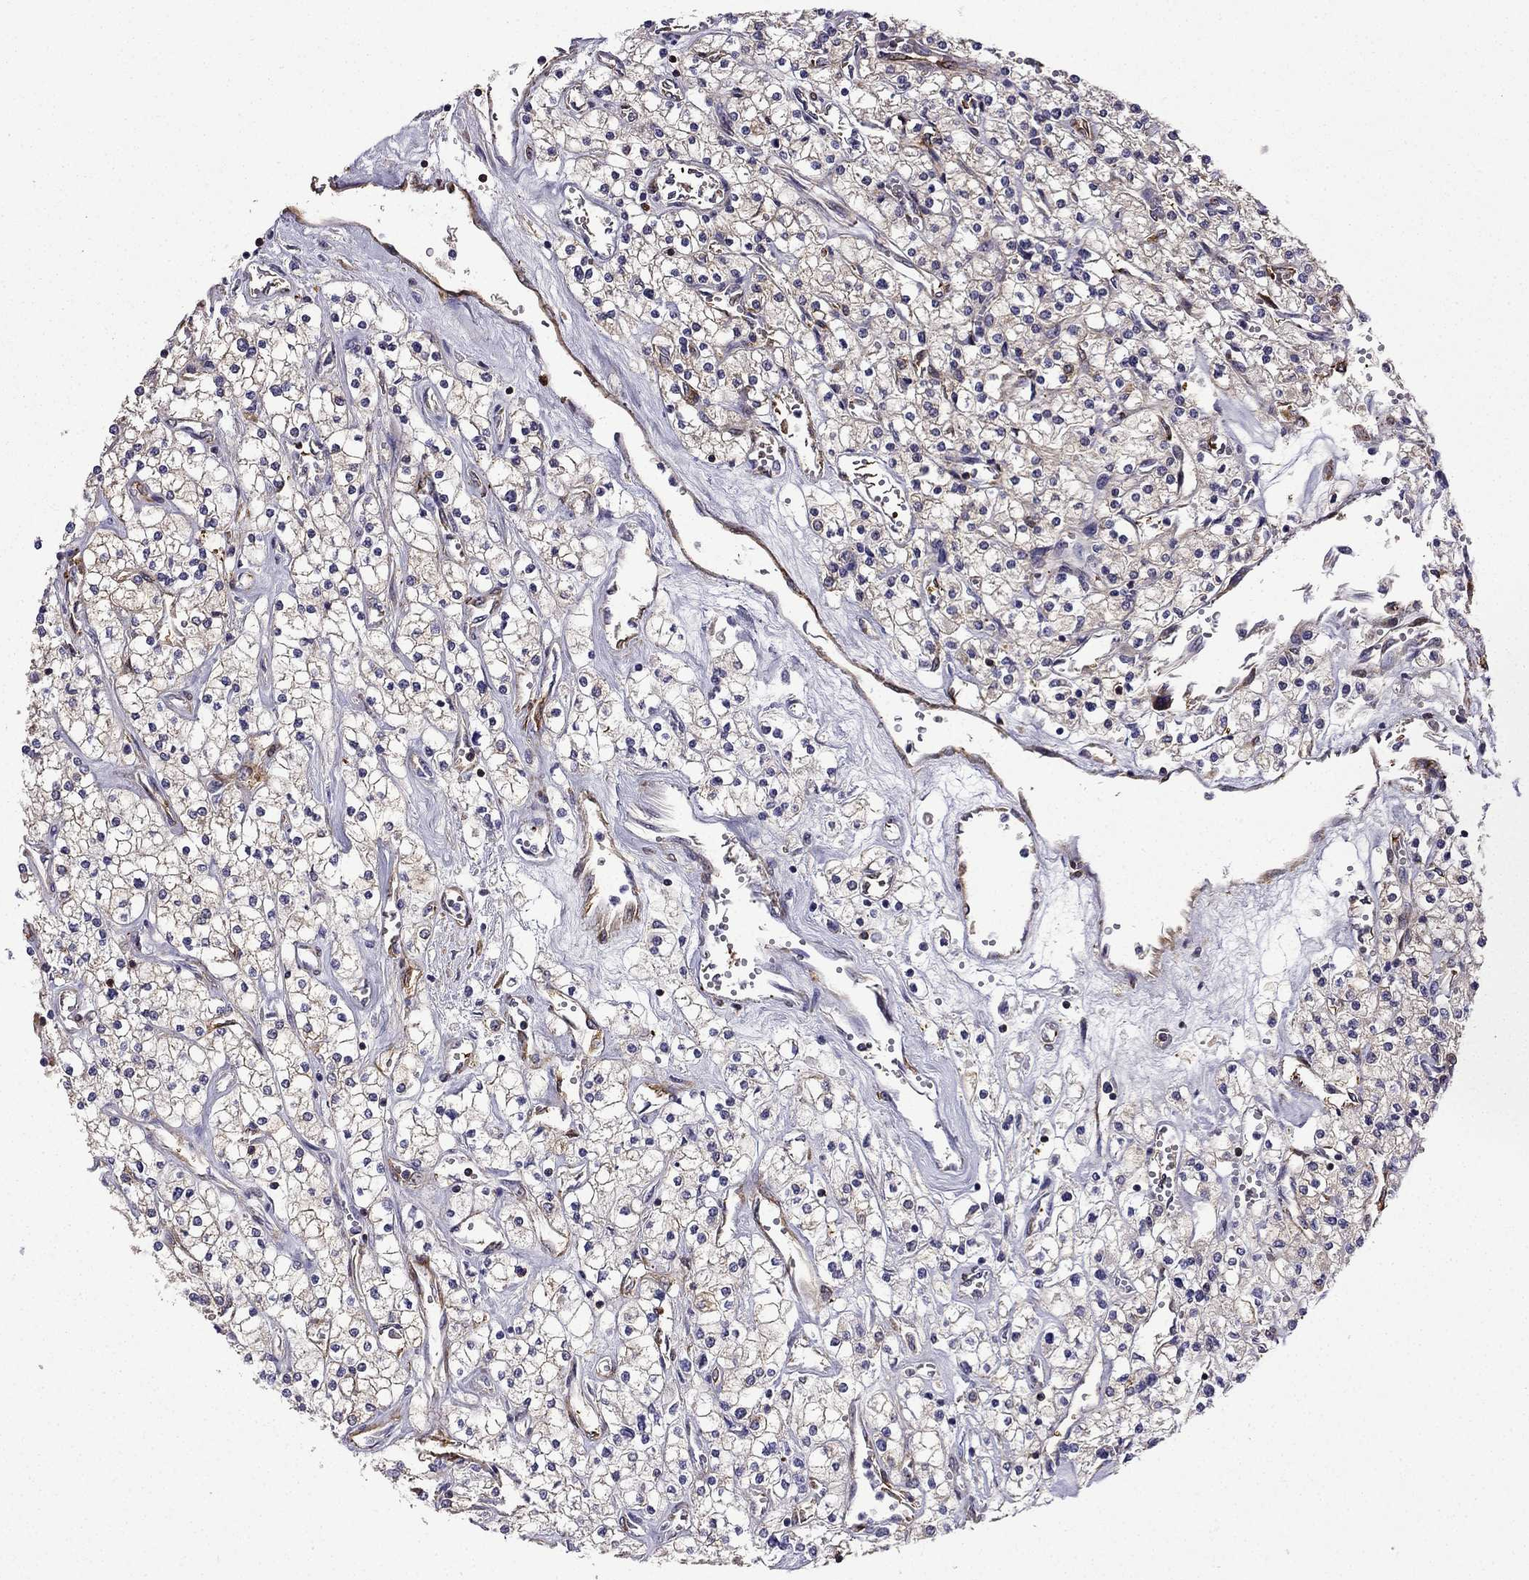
{"staining": {"intensity": "weak", "quantity": "<25%", "location": "cytoplasmic/membranous"}, "tissue": "renal cancer", "cell_type": "Tumor cells", "image_type": "cancer", "snomed": [{"axis": "morphology", "description": "Adenocarcinoma, NOS"}, {"axis": "topography", "description": "Kidney"}], "caption": "This photomicrograph is of adenocarcinoma (renal) stained with immunohistochemistry (IHC) to label a protein in brown with the nuclei are counter-stained blue. There is no staining in tumor cells. Nuclei are stained in blue.", "gene": "MAP4", "patient": {"sex": "male", "age": 80}}